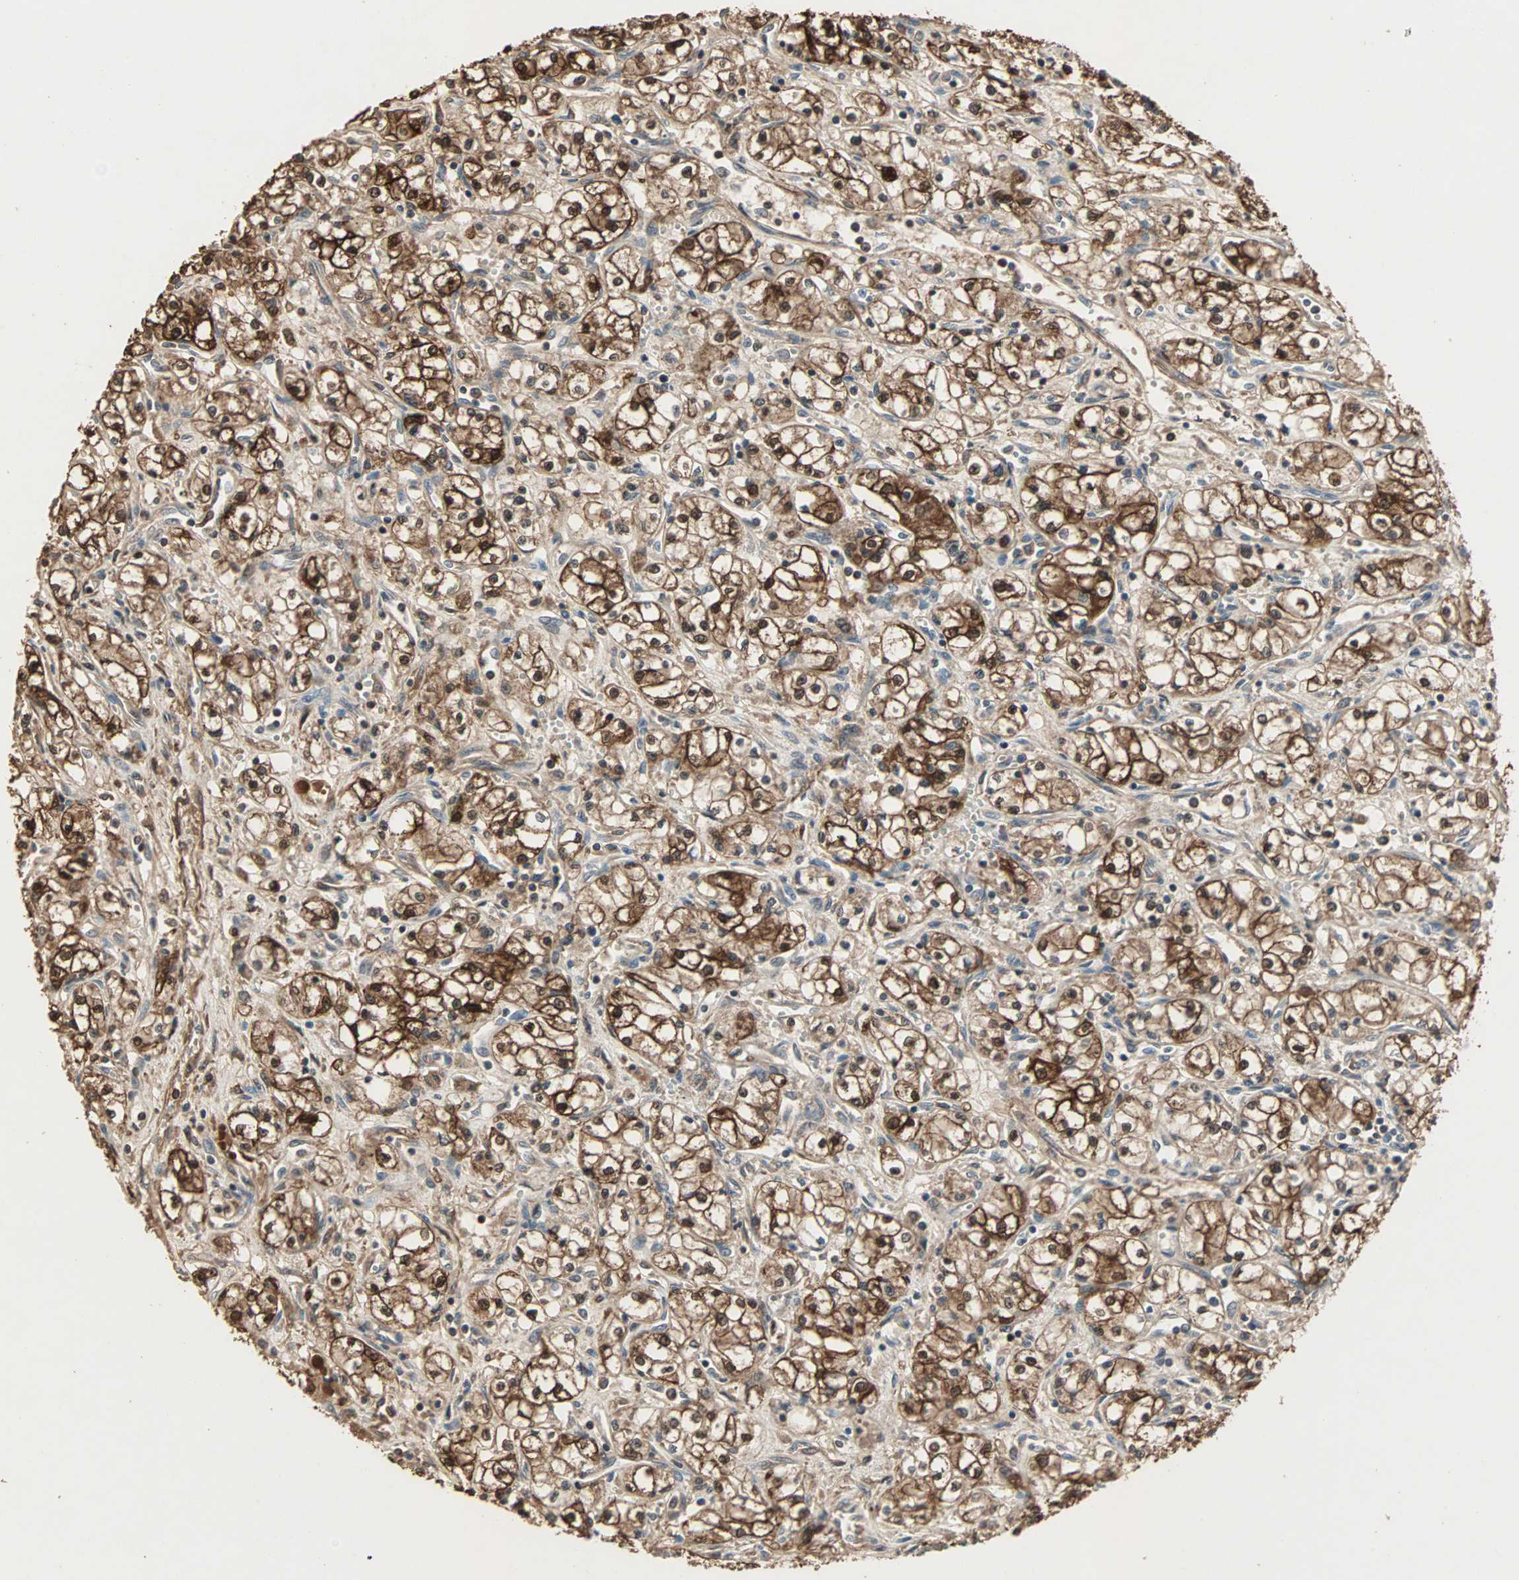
{"staining": {"intensity": "strong", "quantity": ">75%", "location": "cytoplasmic/membranous,nuclear"}, "tissue": "renal cancer", "cell_type": "Tumor cells", "image_type": "cancer", "snomed": [{"axis": "morphology", "description": "Normal tissue, NOS"}, {"axis": "morphology", "description": "Adenocarcinoma, NOS"}, {"axis": "topography", "description": "Kidney"}], "caption": "Immunohistochemistry image of neoplastic tissue: human adenocarcinoma (renal) stained using immunohistochemistry demonstrates high levels of strong protein expression localized specifically in the cytoplasmic/membranous and nuclear of tumor cells, appearing as a cytoplasmic/membranous and nuclear brown color.", "gene": "DRG2", "patient": {"sex": "male", "age": 59}}